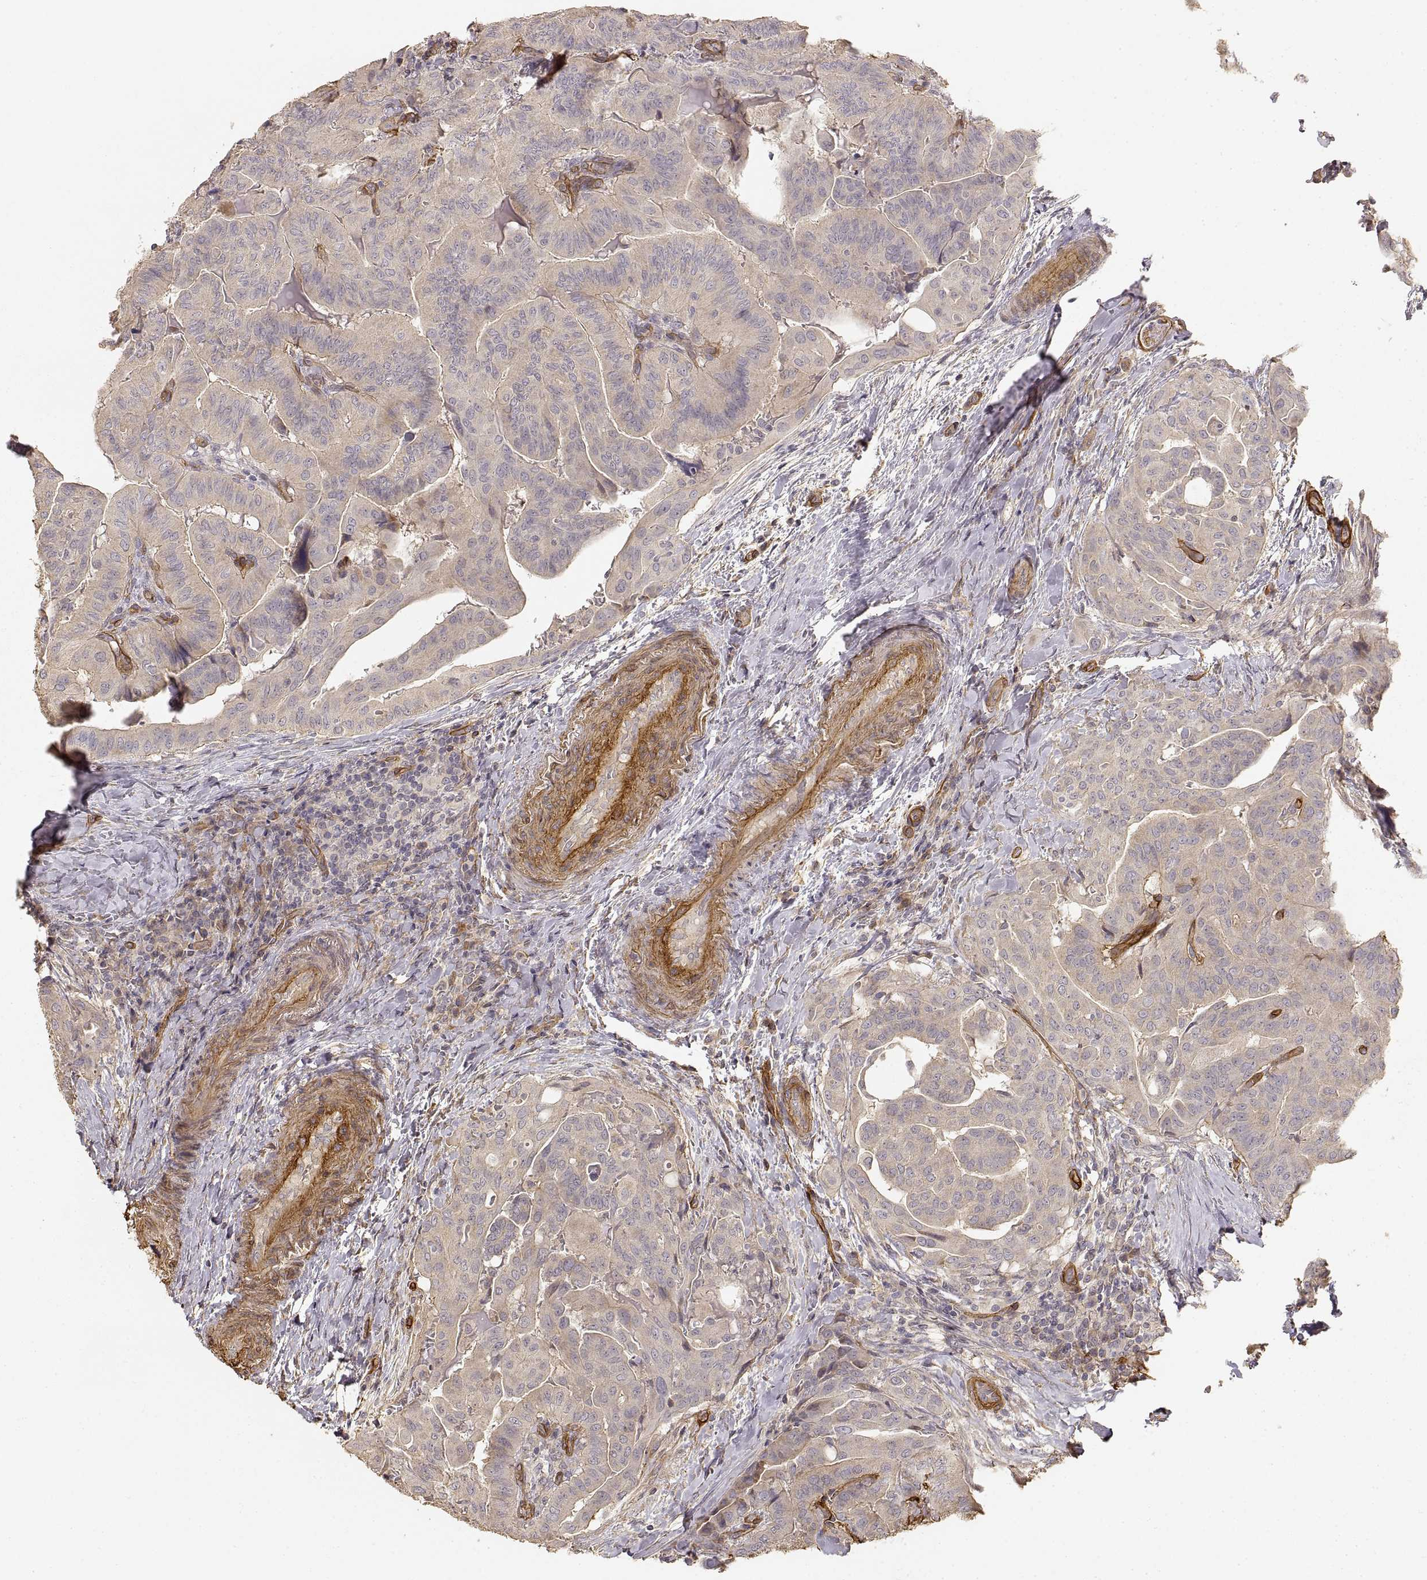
{"staining": {"intensity": "negative", "quantity": "none", "location": "none"}, "tissue": "thyroid cancer", "cell_type": "Tumor cells", "image_type": "cancer", "snomed": [{"axis": "morphology", "description": "Papillary adenocarcinoma, NOS"}, {"axis": "topography", "description": "Thyroid gland"}], "caption": "Tumor cells show no significant positivity in thyroid papillary adenocarcinoma. Brightfield microscopy of IHC stained with DAB (brown) and hematoxylin (blue), captured at high magnification.", "gene": "LAMA4", "patient": {"sex": "female", "age": 68}}